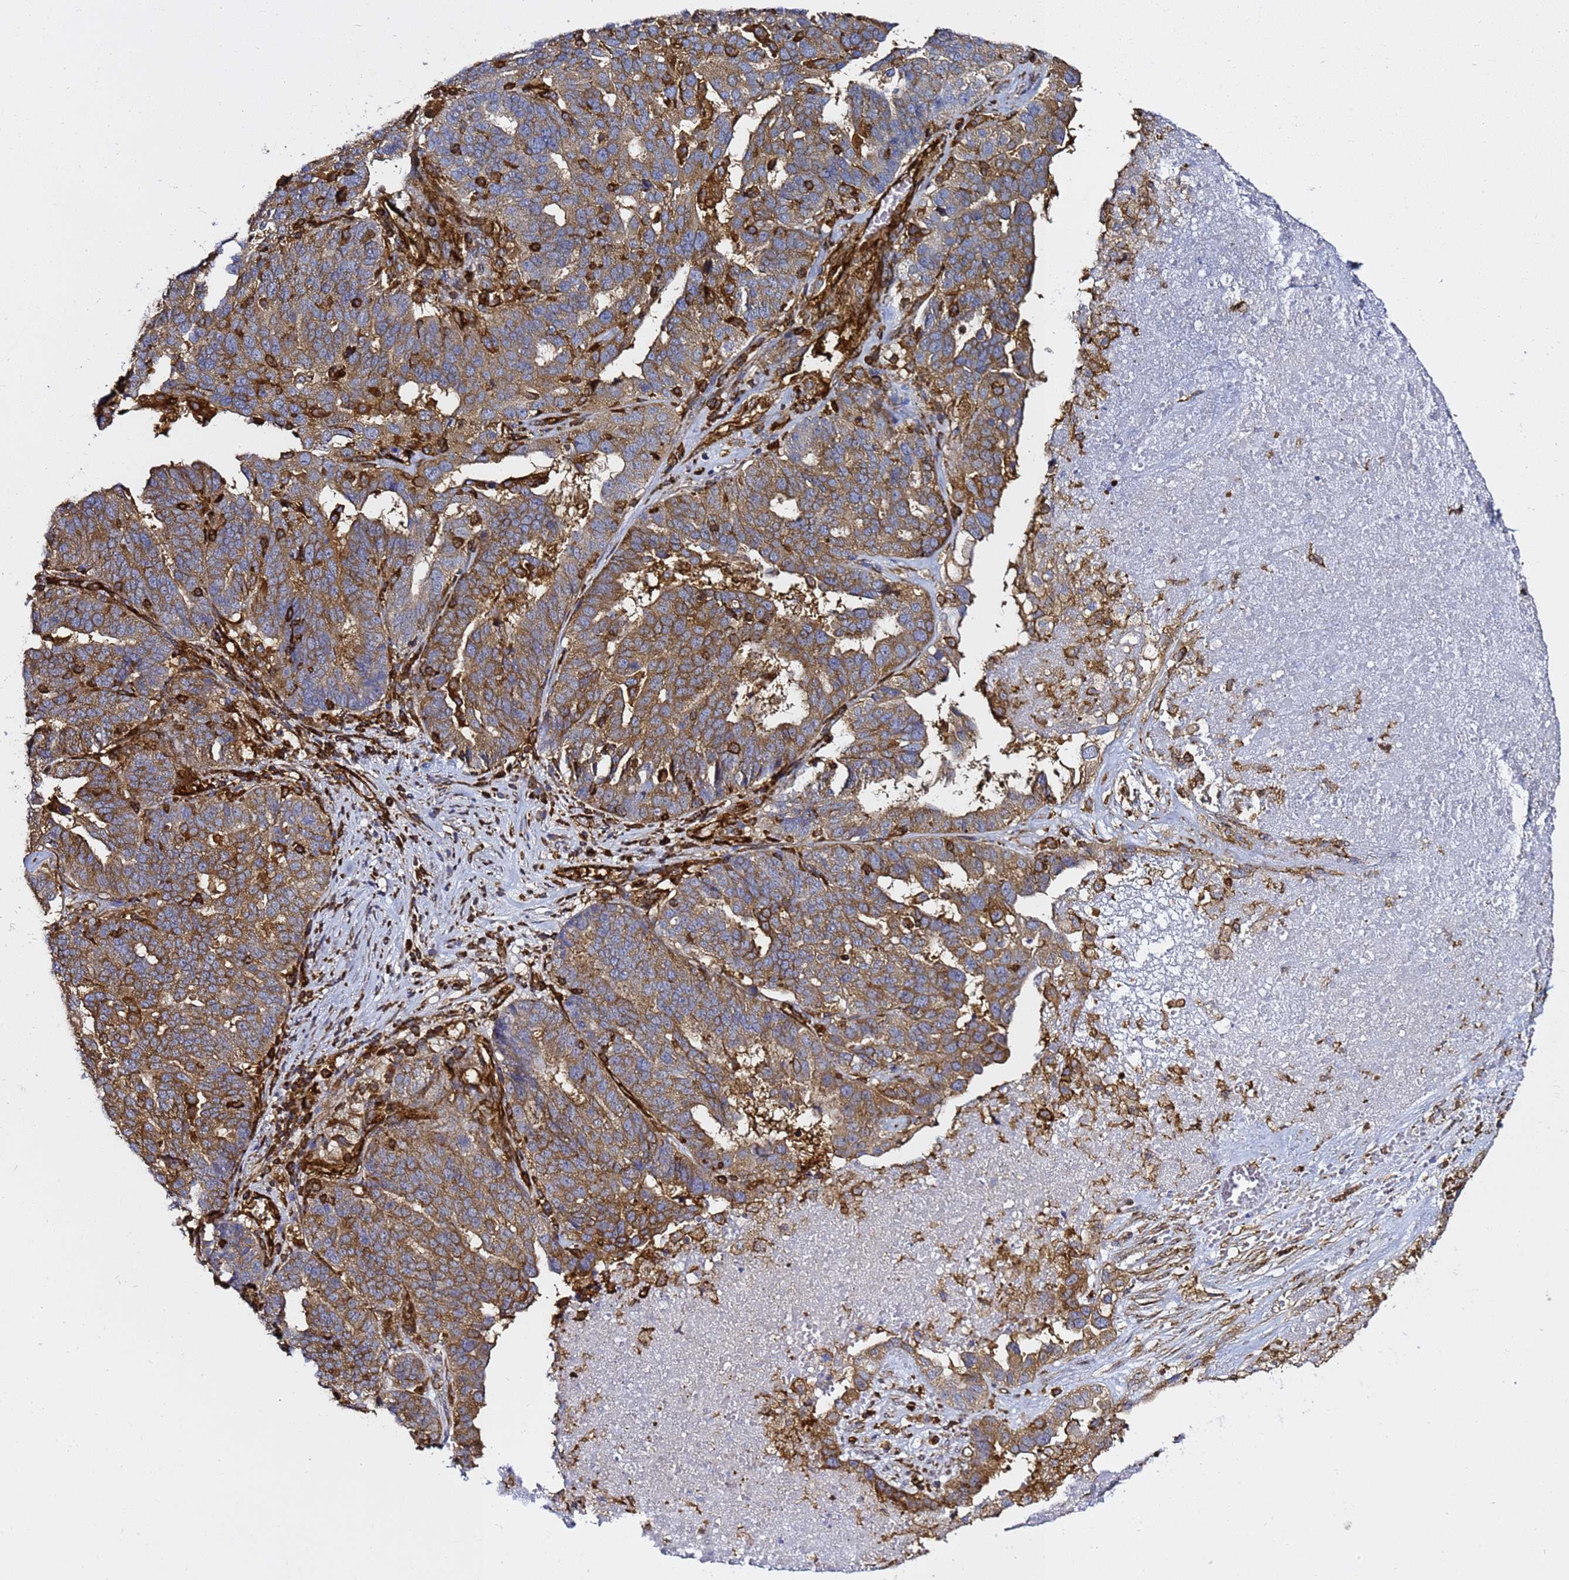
{"staining": {"intensity": "moderate", "quantity": ">75%", "location": "cytoplasmic/membranous"}, "tissue": "ovarian cancer", "cell_type": "Tumor cells", "image_type": "cancer", "snomed": [{"axis": "morphology", "description": "Cystadenocarcinoma, serous, NOS"}, {"axis": "topography", "description": "Ovary"}], "caption": "Serous cystadenocarcinoma (ovarian) tissue shows moderate cytoplasmic/membranous expression in approximately >75% of tumor cells", "gene": "ZBTB8OS", "patient": {"sex": "female", "age": 59}}